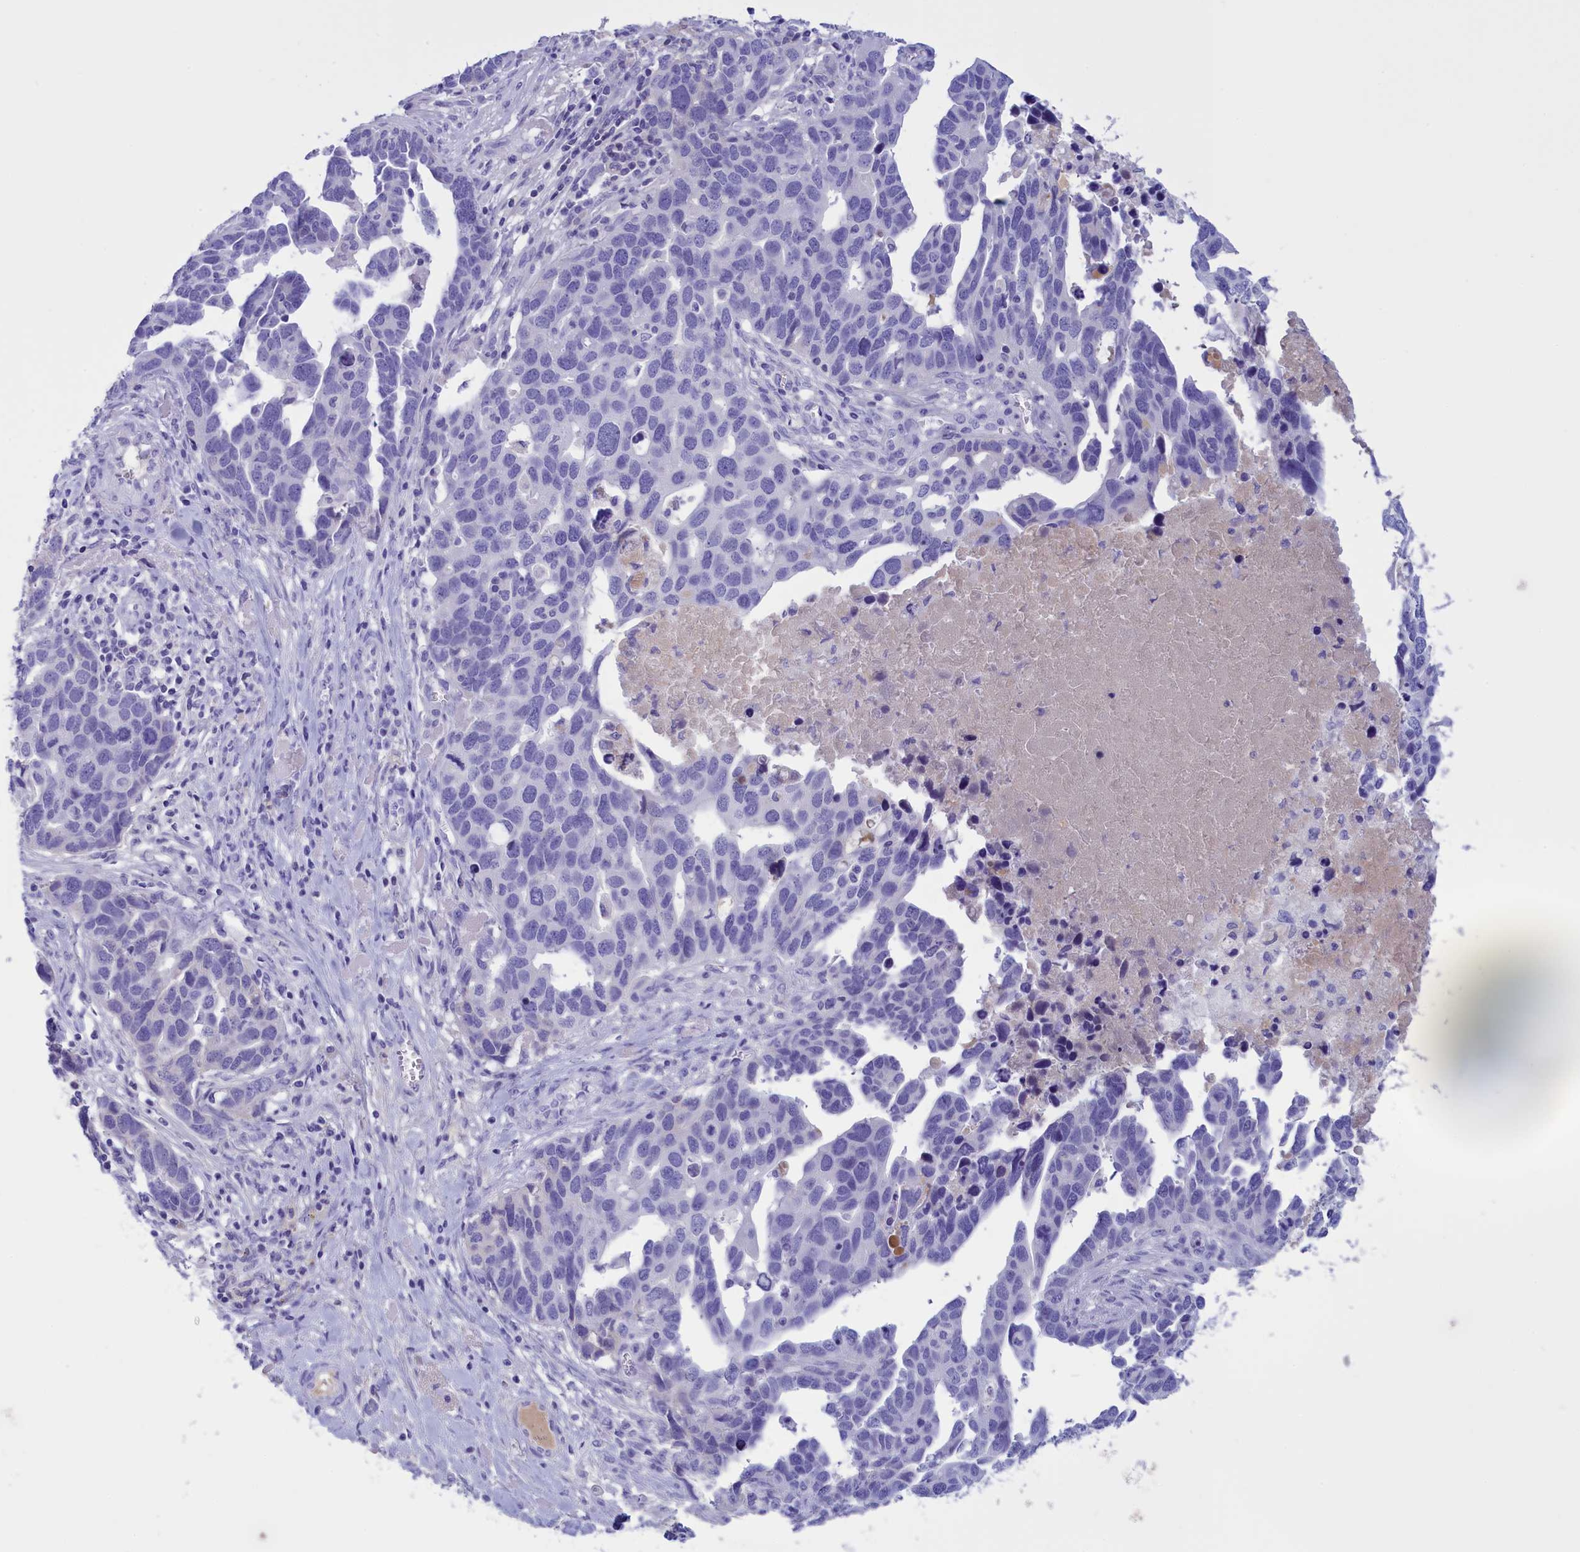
{"staining": {"intensity": "negative", "quantity": "none", "location": "none"}, "tissue": "ovarian cancer", "cell_type": "Tumor cells", "image_type": "cancer", "snomed": [{"axis": "morphology", "description": "Cystadenocarcinoma, serous, NOS"}, {"axis": "topography", "description": "Ovary"}], "caption": "Immunohistochemical staining of human serous cystadenocarcinoma (ovarian) displays no significant staining in tumor cells. (Stains: DAB IHC with hematoxylin counter stain, Microscopy: brightfield microscopy at high magnification).", "gene": "PROK2", "patient": {"sex": "female", "age": 54}}